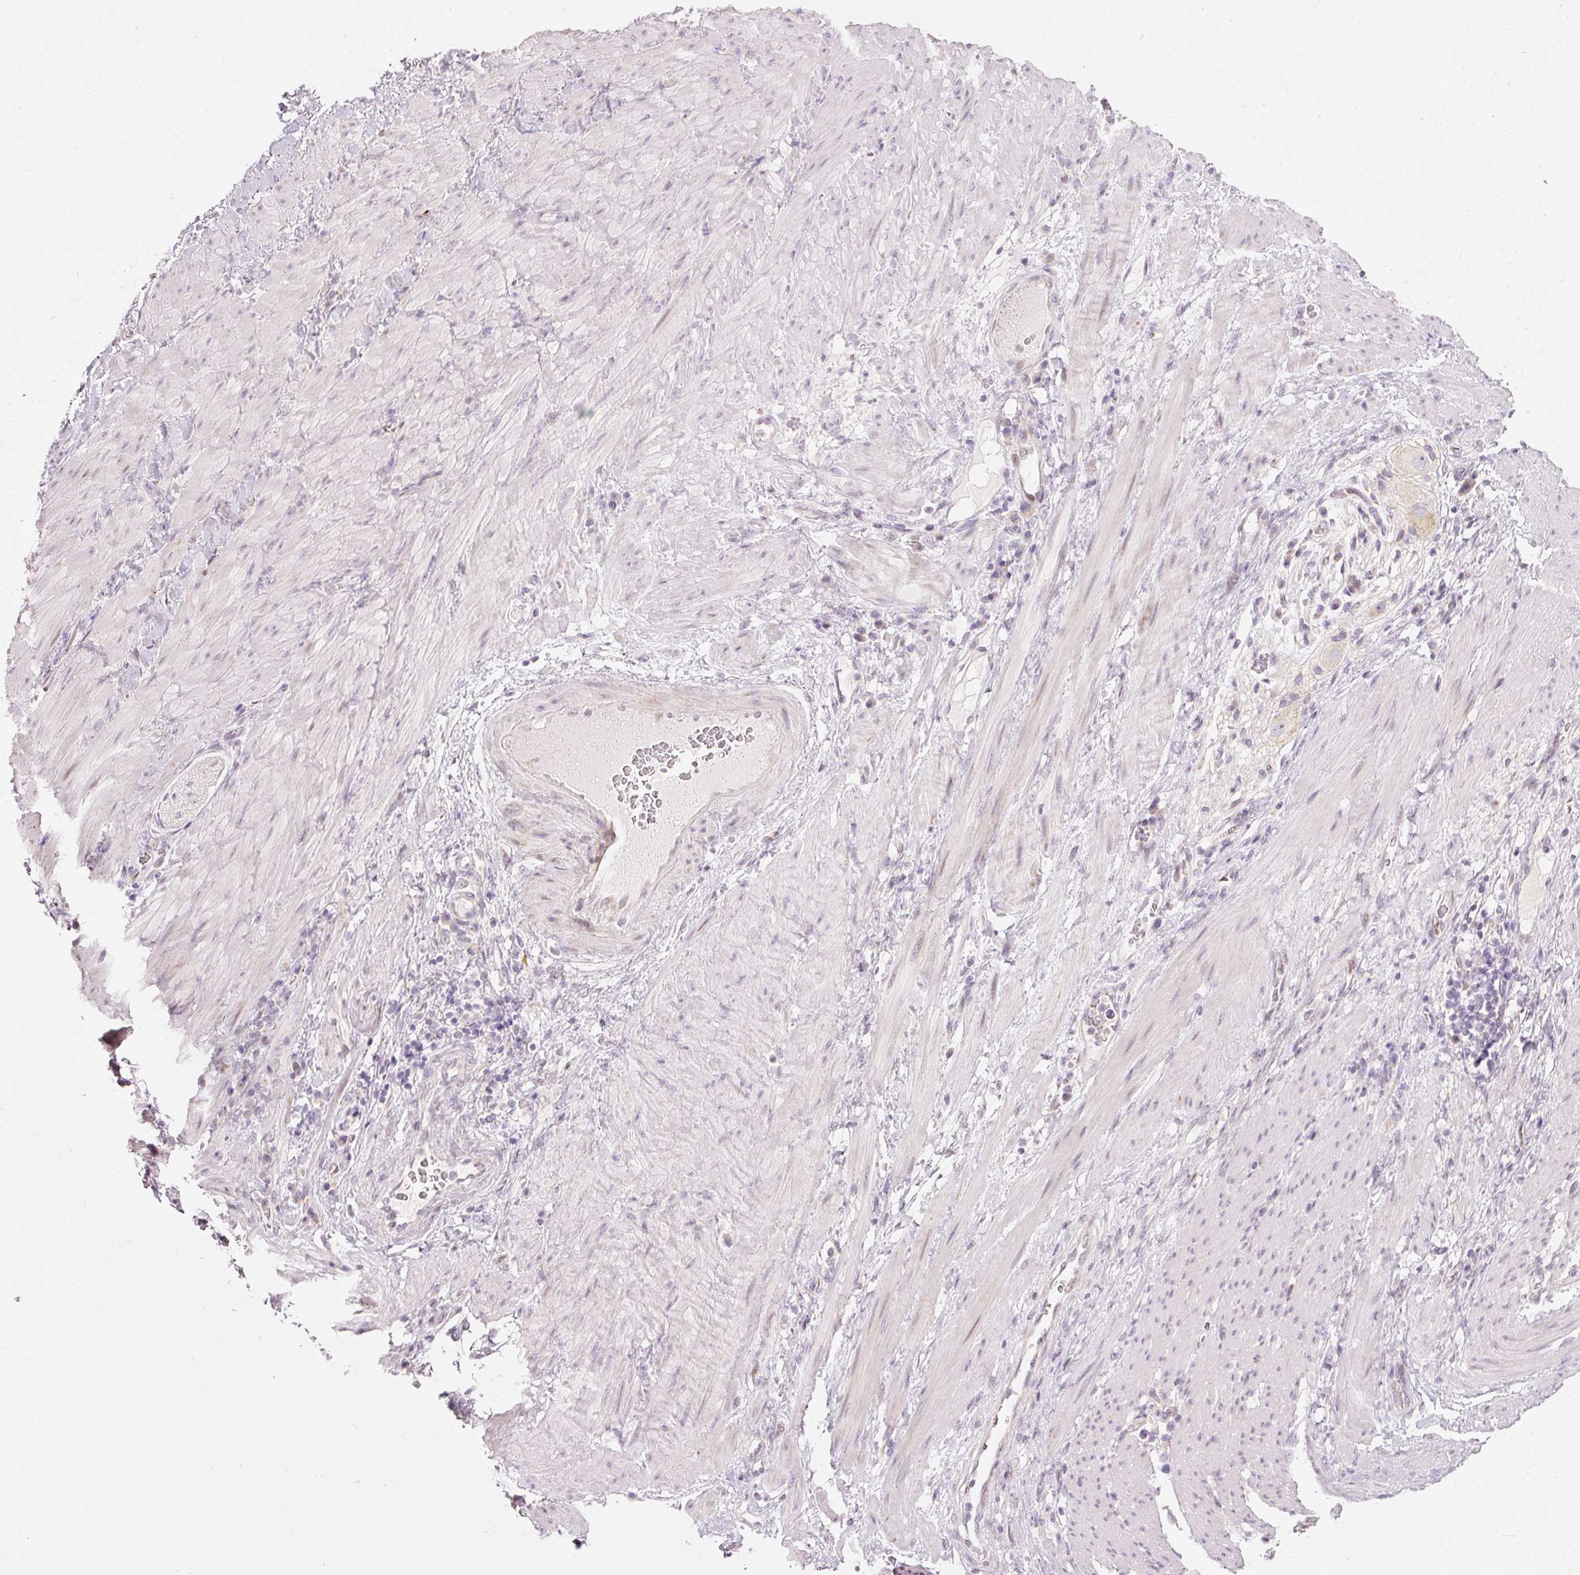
{"staining": {"intensity": "negative", "quantity": "none", "location": "none"}, "tissue": "stomach cancer", "cell_type": "Tumor cells", "image_type": "cancer", "snomed": [{"axis": "morphology", "description": "Normal tissue, NOS"}, {"axis": "morphology", "description": "Adenocarcinoma, NOS"}, {"axis": "topography", "description": "Stomach"}], "caption": "A micrograph of human stomach adenocarcinoma is negative for staining in tumor cells.", "gene": "RNF39", "patient": {"sex": "female", "age": 64}}